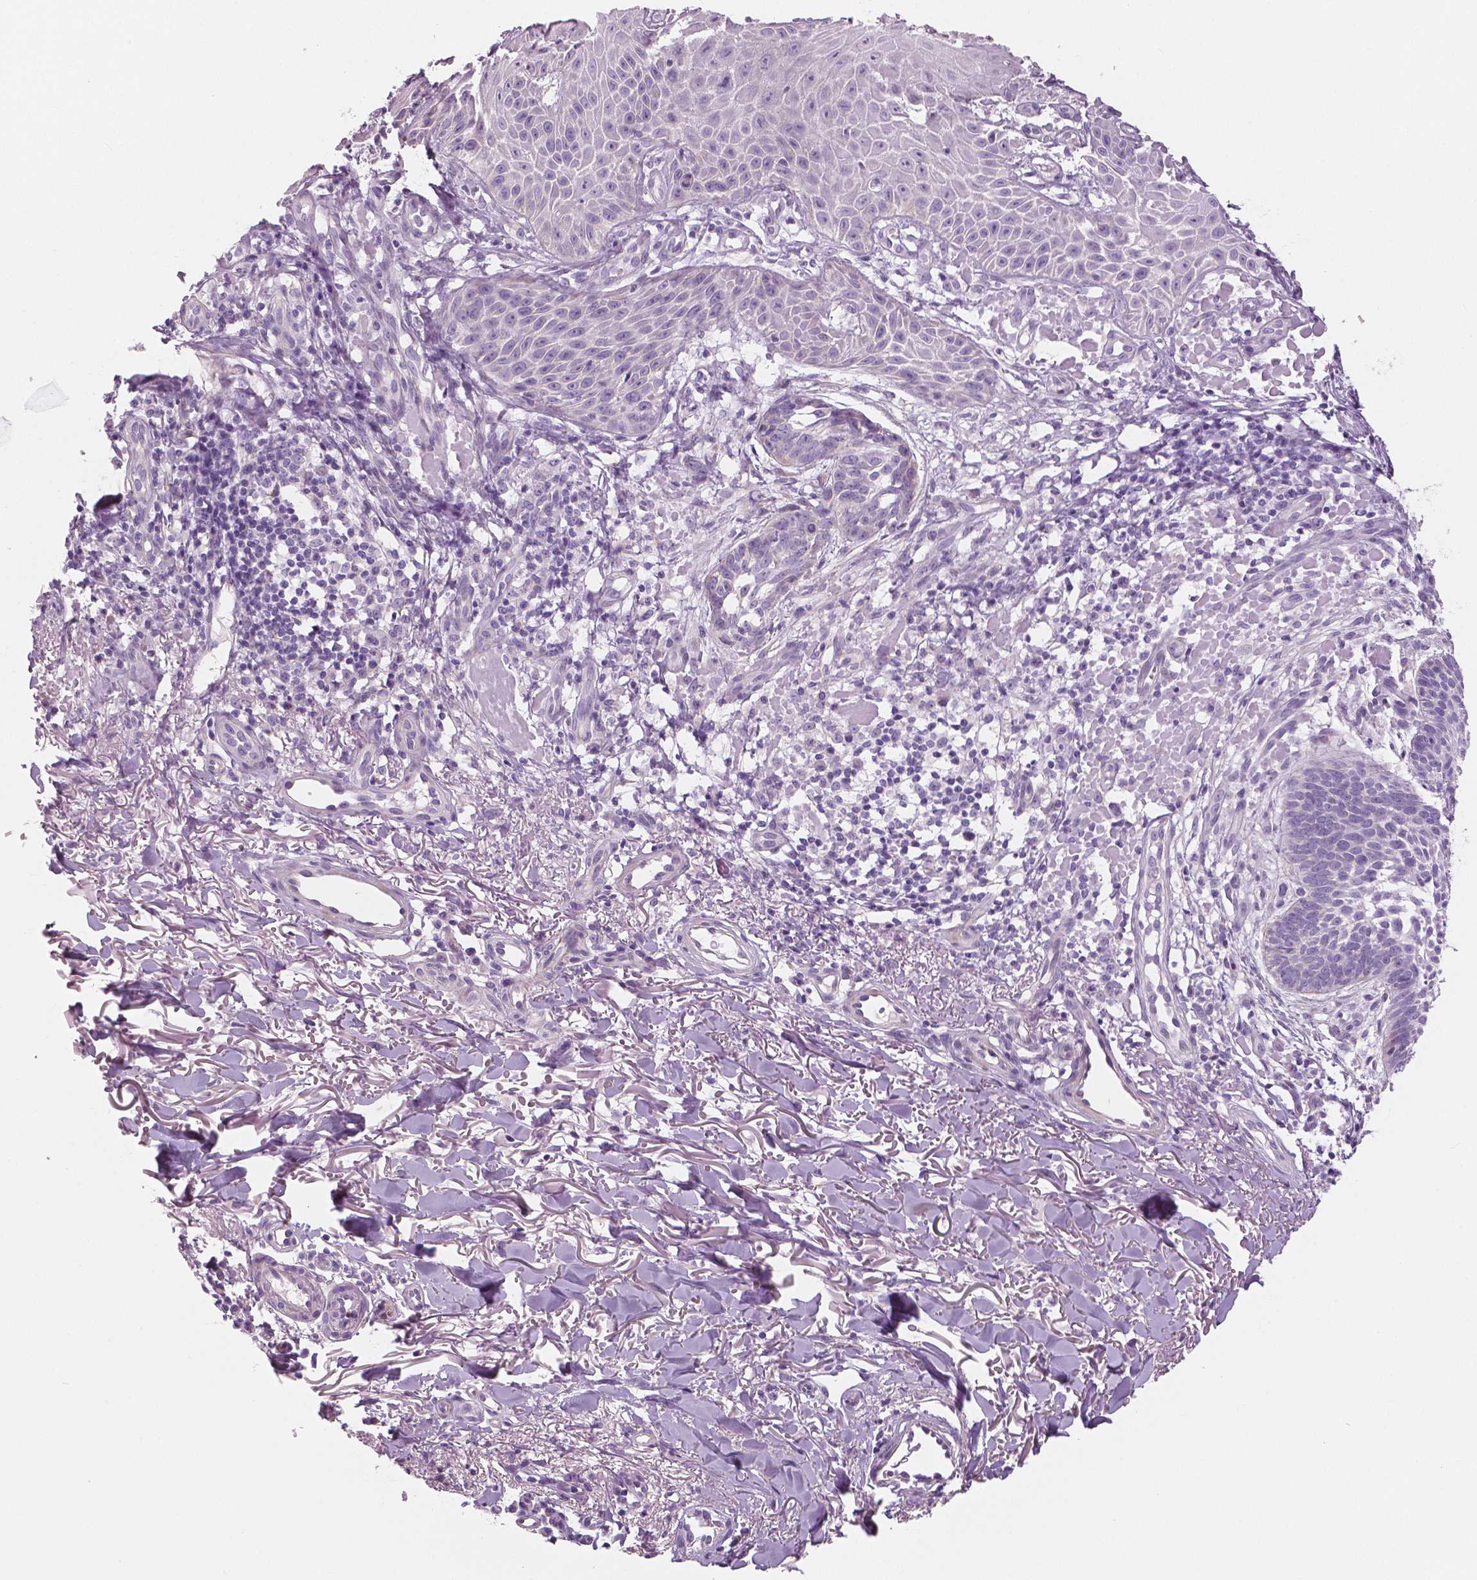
{"staining": {"intensity": "negative", "quantity": "none", "location": "none"}, "tissue": "skin cancer", "cell_type": "Tumor cells", "image_type": "cancer", "snomed": [{"axis": "morphology", "description": "Basal cell carcinoma"}, {"axis": "topography", "description": "Skin"}], "caption": "There is no significant positivity in tumor cells of basal cell carcinoma (skin).", "gene": "SLC24A1", "patient": {"sex": "male", "age": 88}}